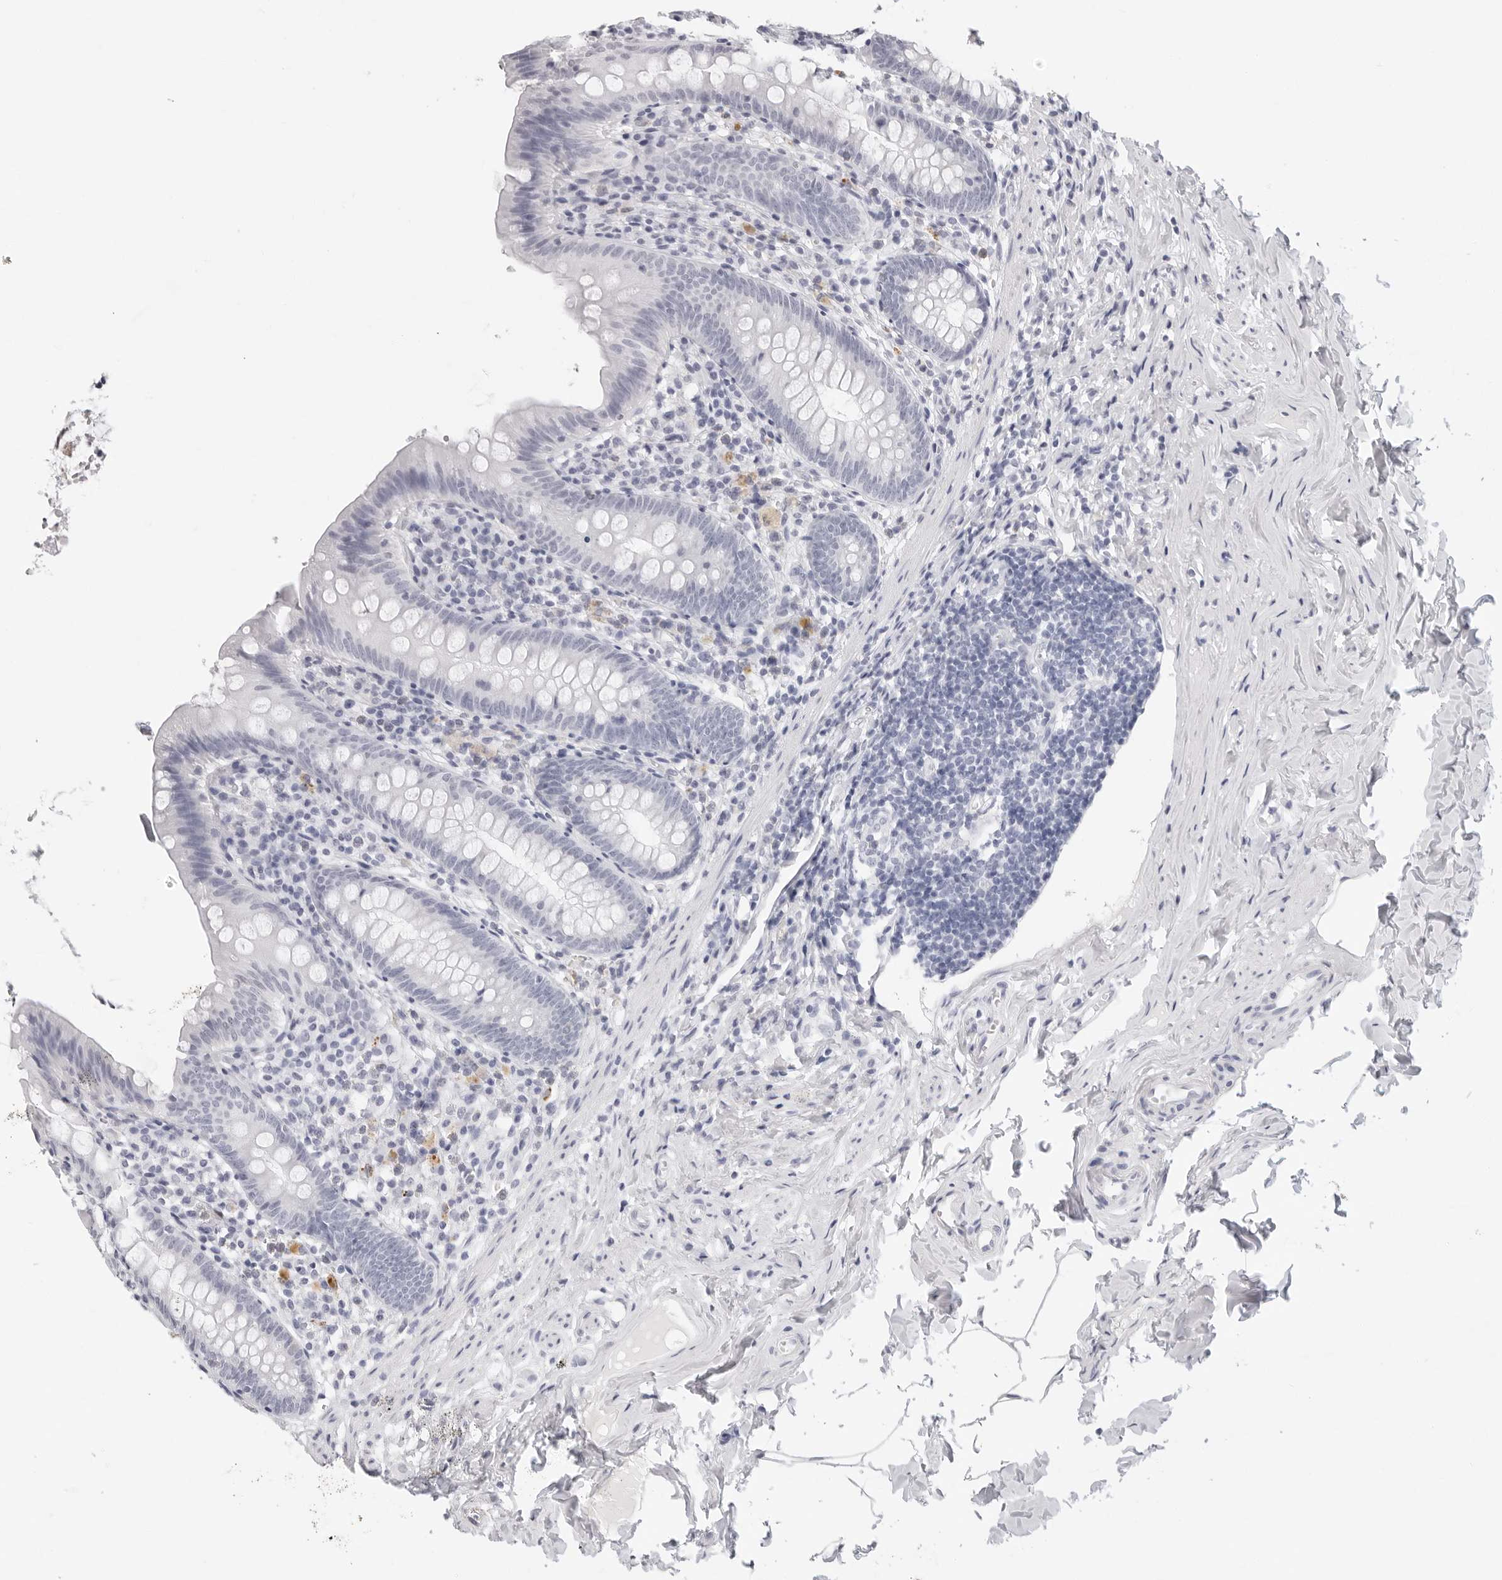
{"staining": {"intensity": "negative", "quantity": "none", "location": "none"}, "tissue": "appendix", "cell_type": "Glandular cells", "image_type": "normal", "snomed": [{"axis": "morphology", "description": "Normal tissue, NOS"}, {"axis": "topography", "description": "Appendix"}], "caption": "High magnification brightfield microscopy of normal appendix stained with DAB (3,3'-diaminobenzidine) (brown) and counterstained with hematoxylin (blue): glandular cells show no significant positivity. (Stains: DAB immunohistochemistry with hematoxylin counter stain, Microscopy: brightfield microscopy at high magnification).", "gene": "AGMAT", "patient": {"sex": "male", "age": 52}}